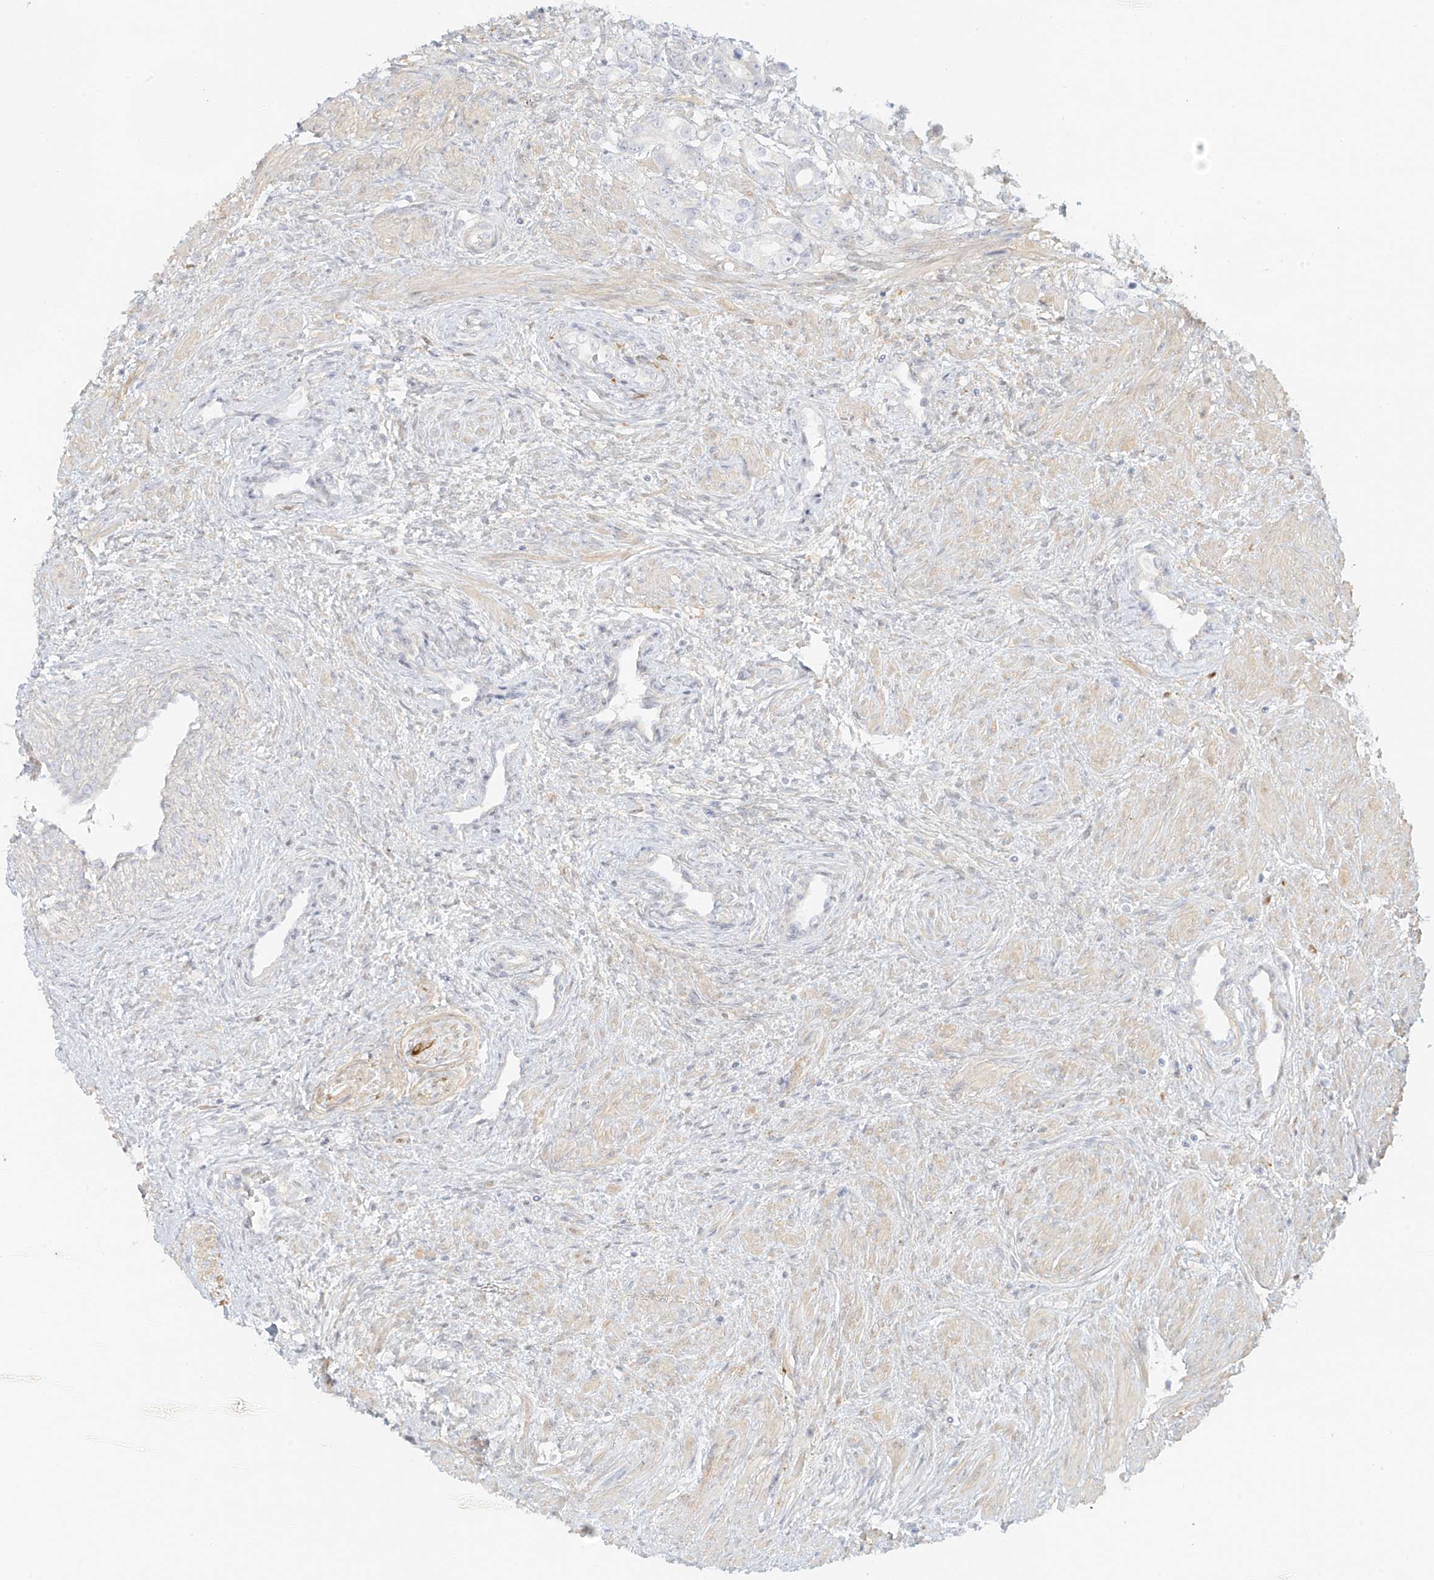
{"staining": {"intensity": "negative", "quantity": "none", "location": "none"}, "tissue": "prostate cancer", "cell_type": "Tumor cells", "image_type": "cancer", "snomed": [{"axis": "morphology", "description": "Adenocarcinoma, High grade"}, {"axis": "topography", "description": "Prostate"}], "caption": "An image of prostate cancer (adenocarcinoma (high-grade)) stained for a protein reveals no brown staining in tumor cells.", "gene": "UPK1B", "patient": {"sex": "male", "age": 63}}